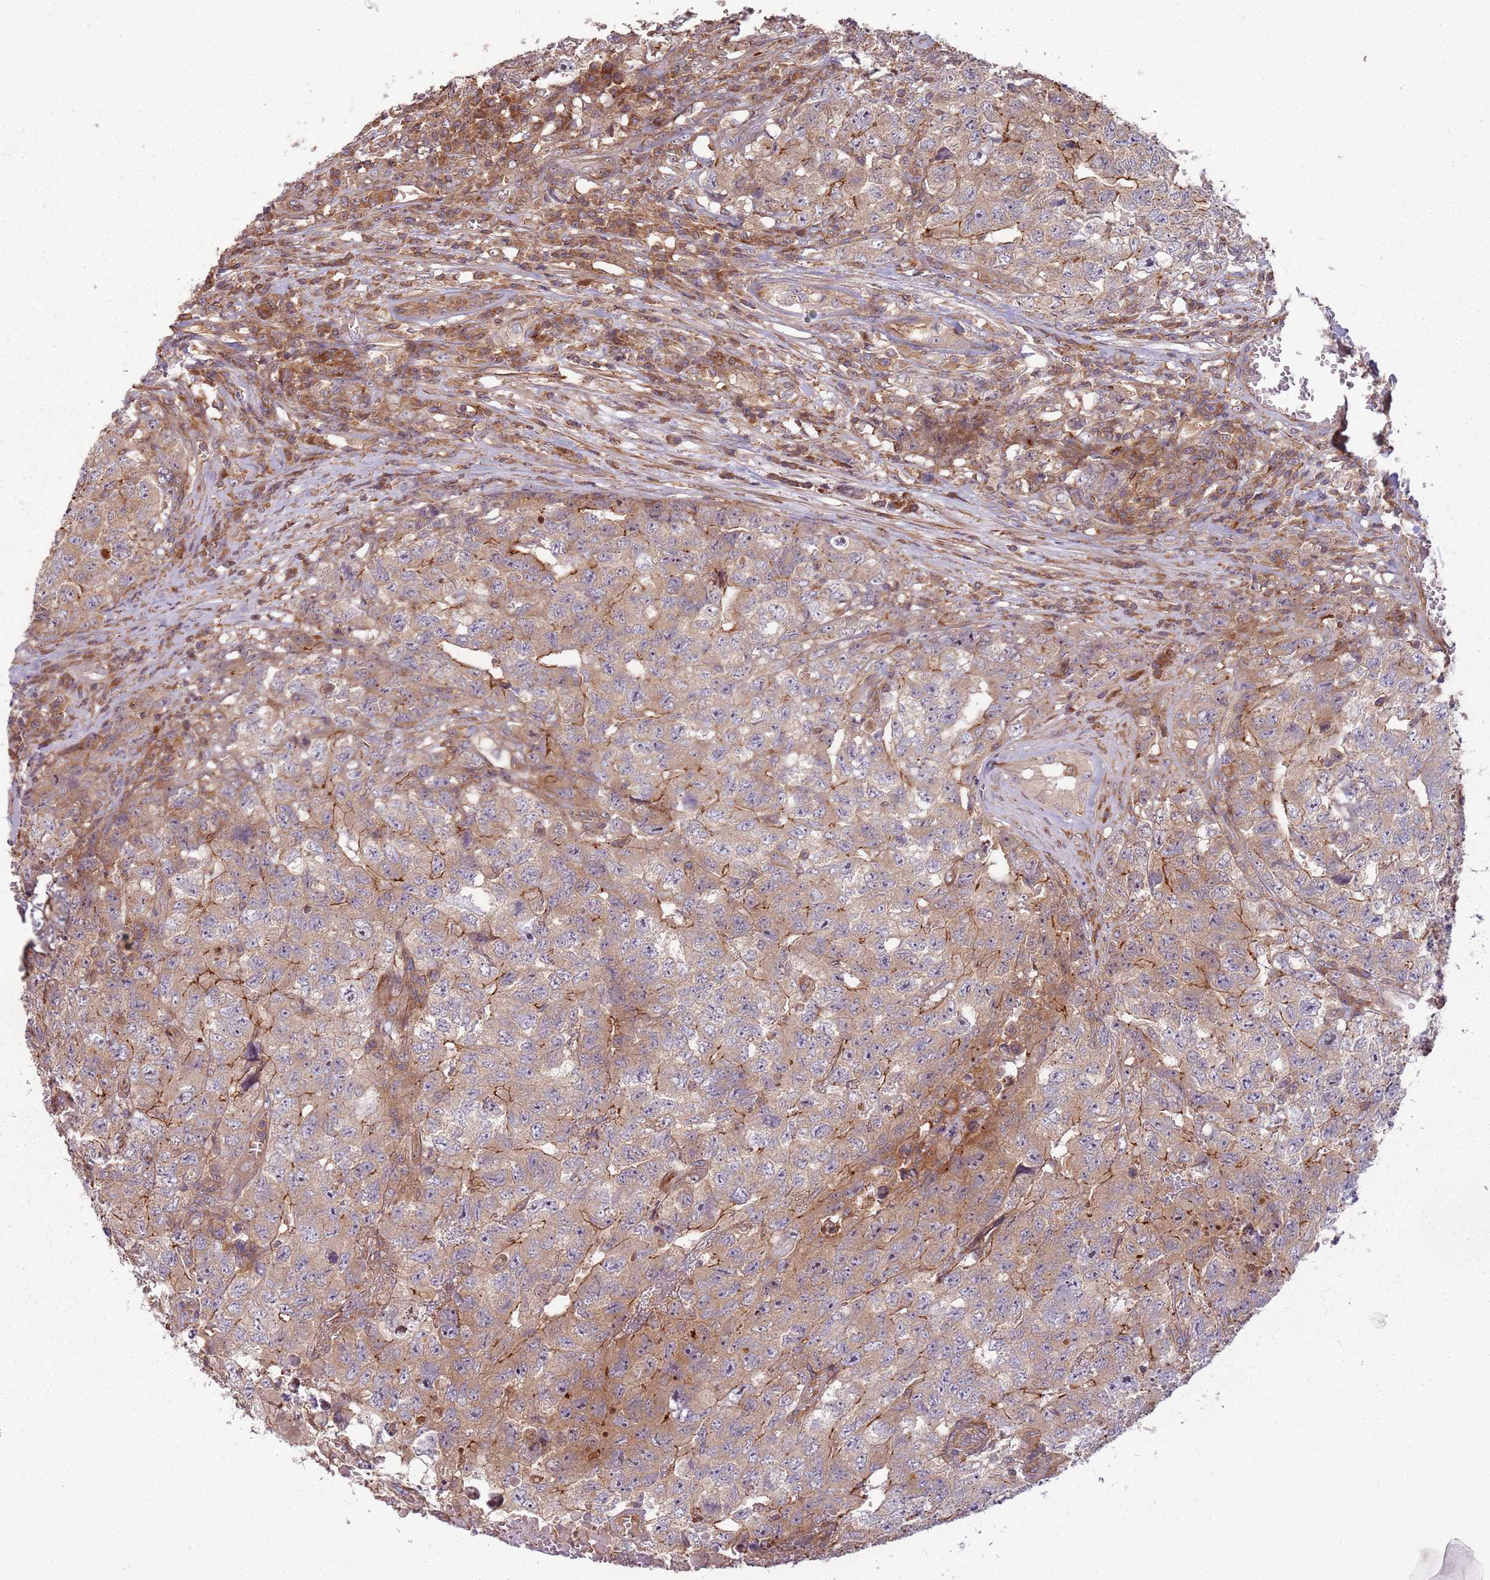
{"staining": {"intensity": "moderate", "quantity": "25%-75%", "location": "cytoplasmic/membranous"}, "tissue": "testis cancer", "cell_type": "Tumor cells", "image_type": "cancer", "snomed": [{"axis": "morphology", "description": "Carcinoma, Embryonal, NOS"}, {"axis": "topography", "description": "Testis"}], "caption": "Protein staining of embryonal carcinoma (testis) tissue shows moderate cytoplasmic/membranous staining in about 25%-75% of tumor cells.", "gene": "RPL21", "patient": {"sex": "male", "age": 31}}